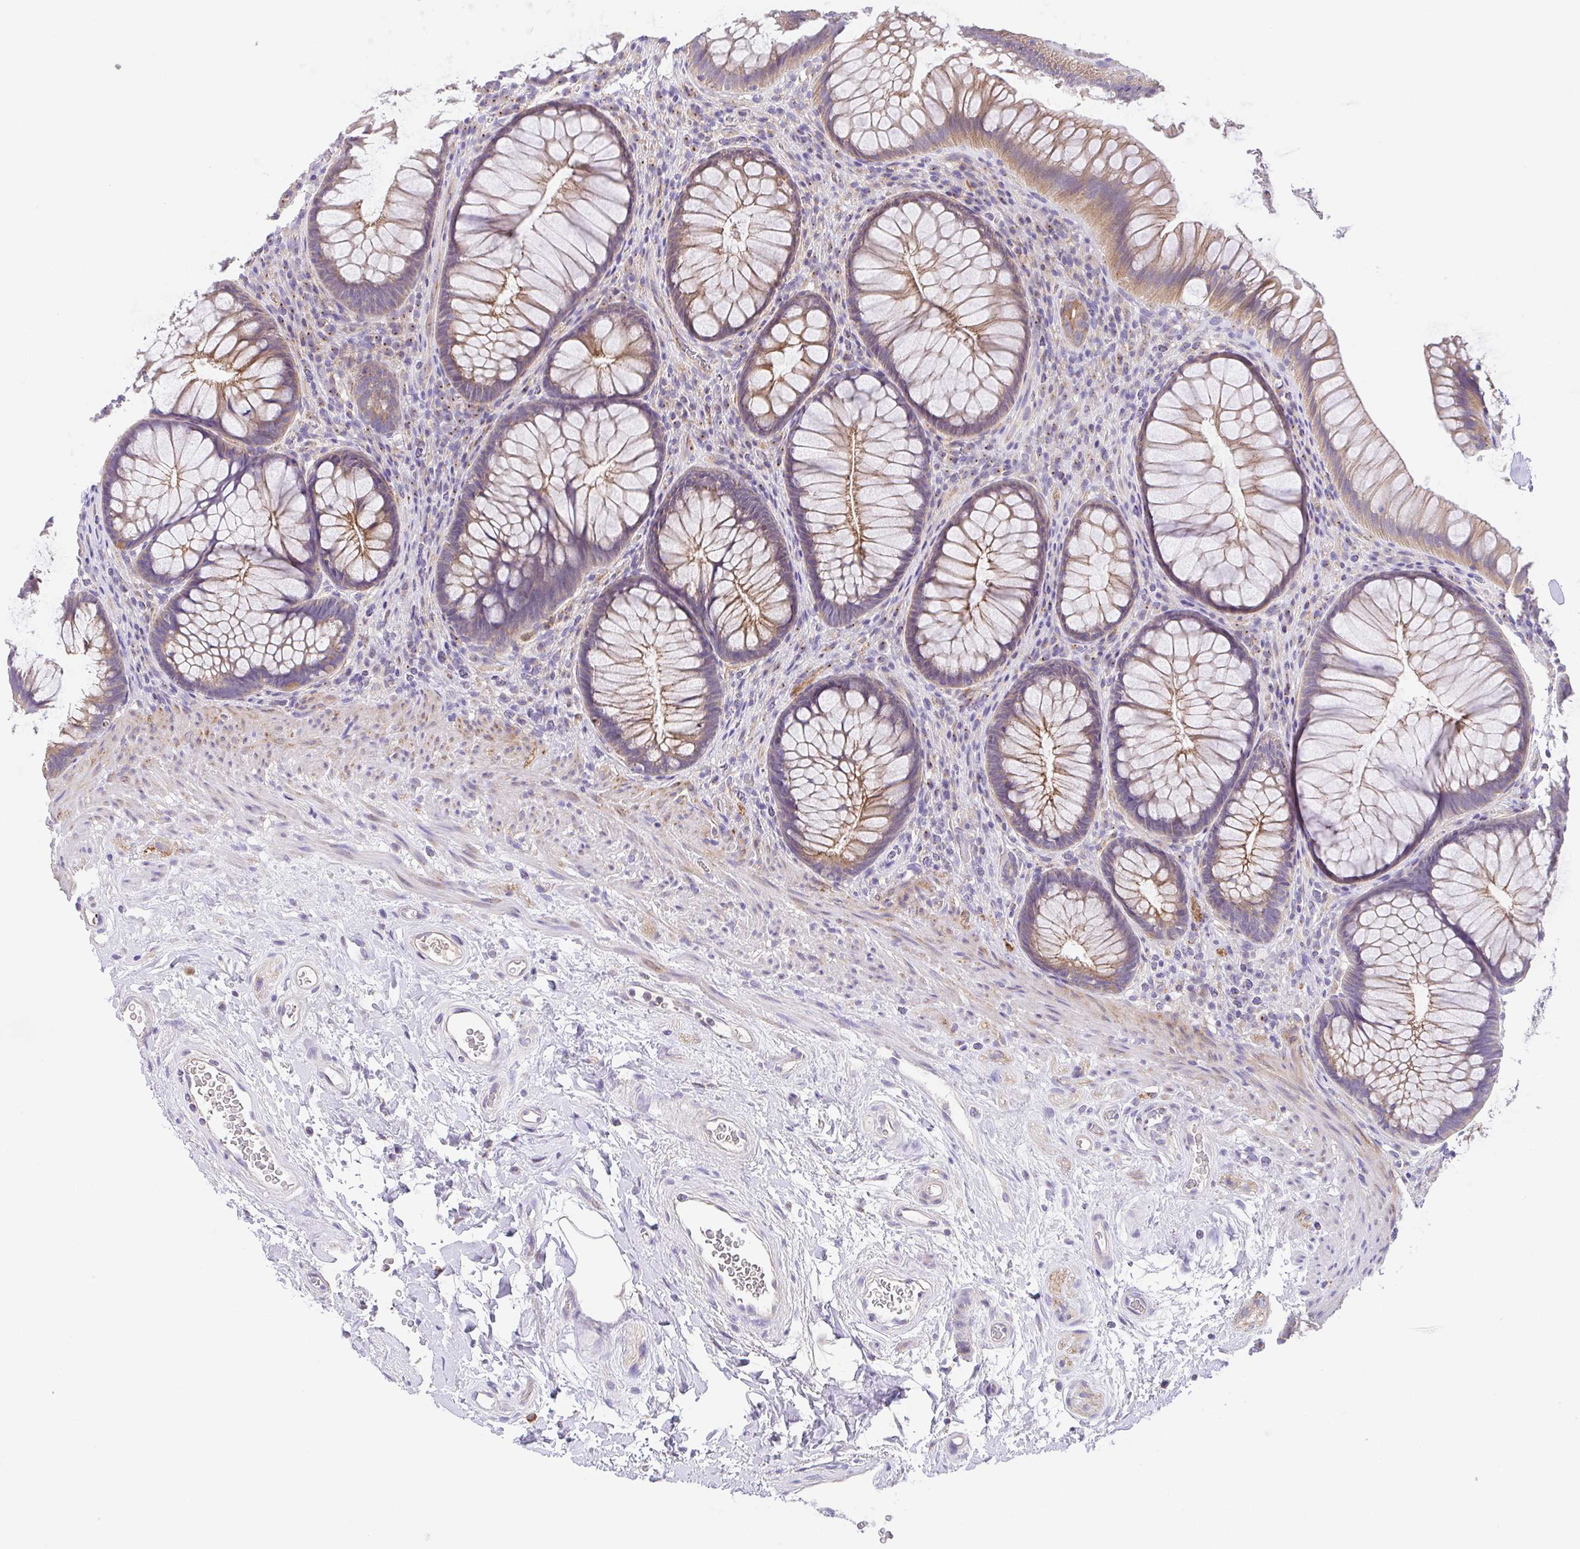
{"staining": {"intensity": "moderate", "quantity": "25%-75%", "location": "cytoplasmic/membranous"}, "tissue": "rectum", "cell_type": "Glandular cells", "image_type": "normal", "snomed": [{"axis": "morphology", "description": "Normal tissue, NOS"}, {"axis": "topography", "description": "Smooth muscle"}, {"axis": "topography", "description": "Rectum"}], "caption": "Approximately 25%-75% of glandular cells in normal human rectum reveal moderate cytoplasmic/membranous protein expression as visualized by brown immunohistochemical staining.", "gene": "SLC13A1", "patient": {"sex": "male", "age": 53}}